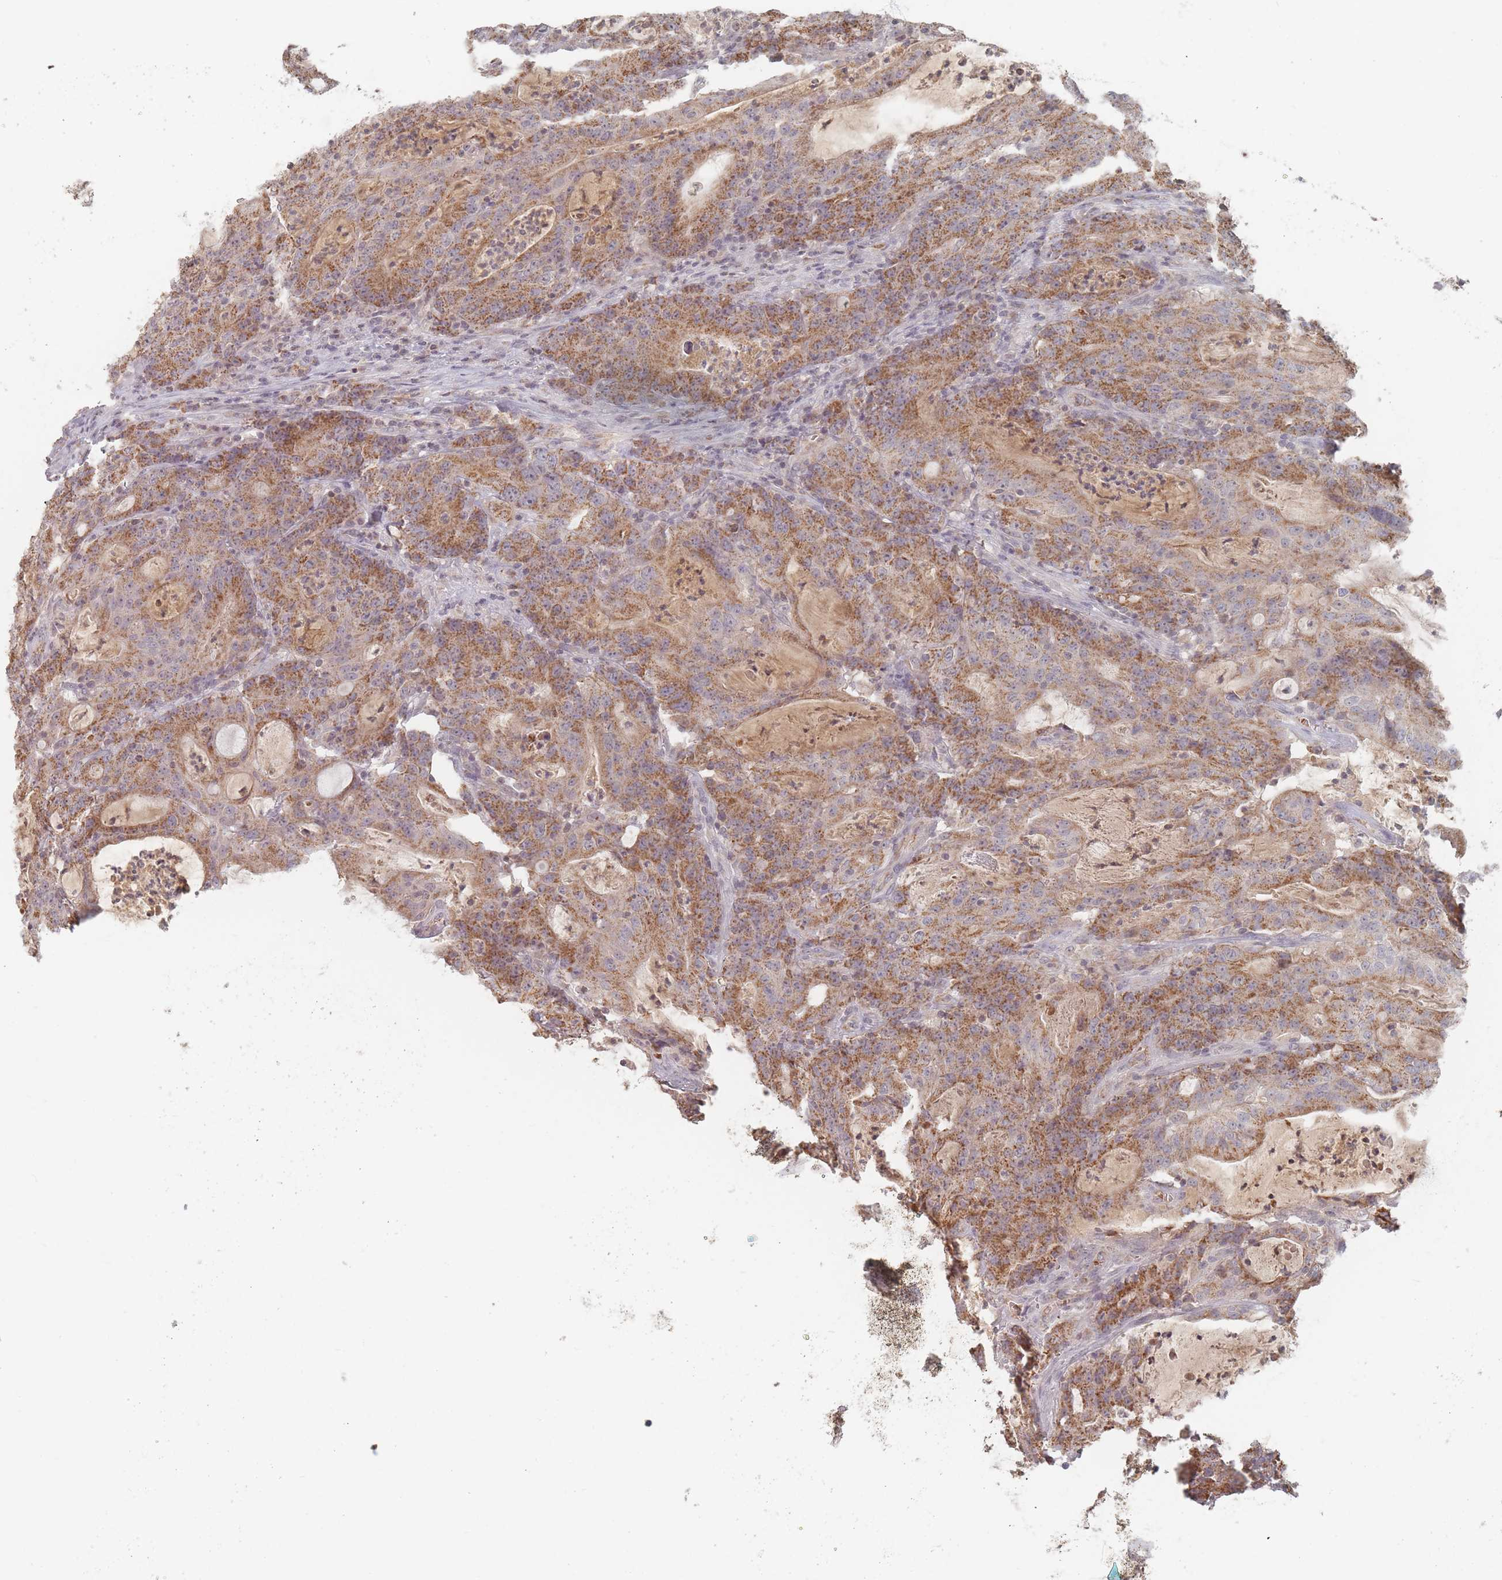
{"staining": {"intensity": "moderate", "quantity": ">75%", "location": "cytoplasmic/membranous"}, "tissue": "colorectal cancer", "cell_type": "Tumor cells", "image_type": "cancer", "snomed": [{"axis": "morphology", "description": "Adenocarcinoma, NOS"}, {"axis": "topography", "description": "Colon"}], "caption": "Immunohistochemistry of human colorectal cancer demonstrates medium levels of moderate cytoplasmic/membranous expression in approximately >75% of tumor cells.", "gene": "OR2M4", "patient": {"sex": "male", "age": 83}}